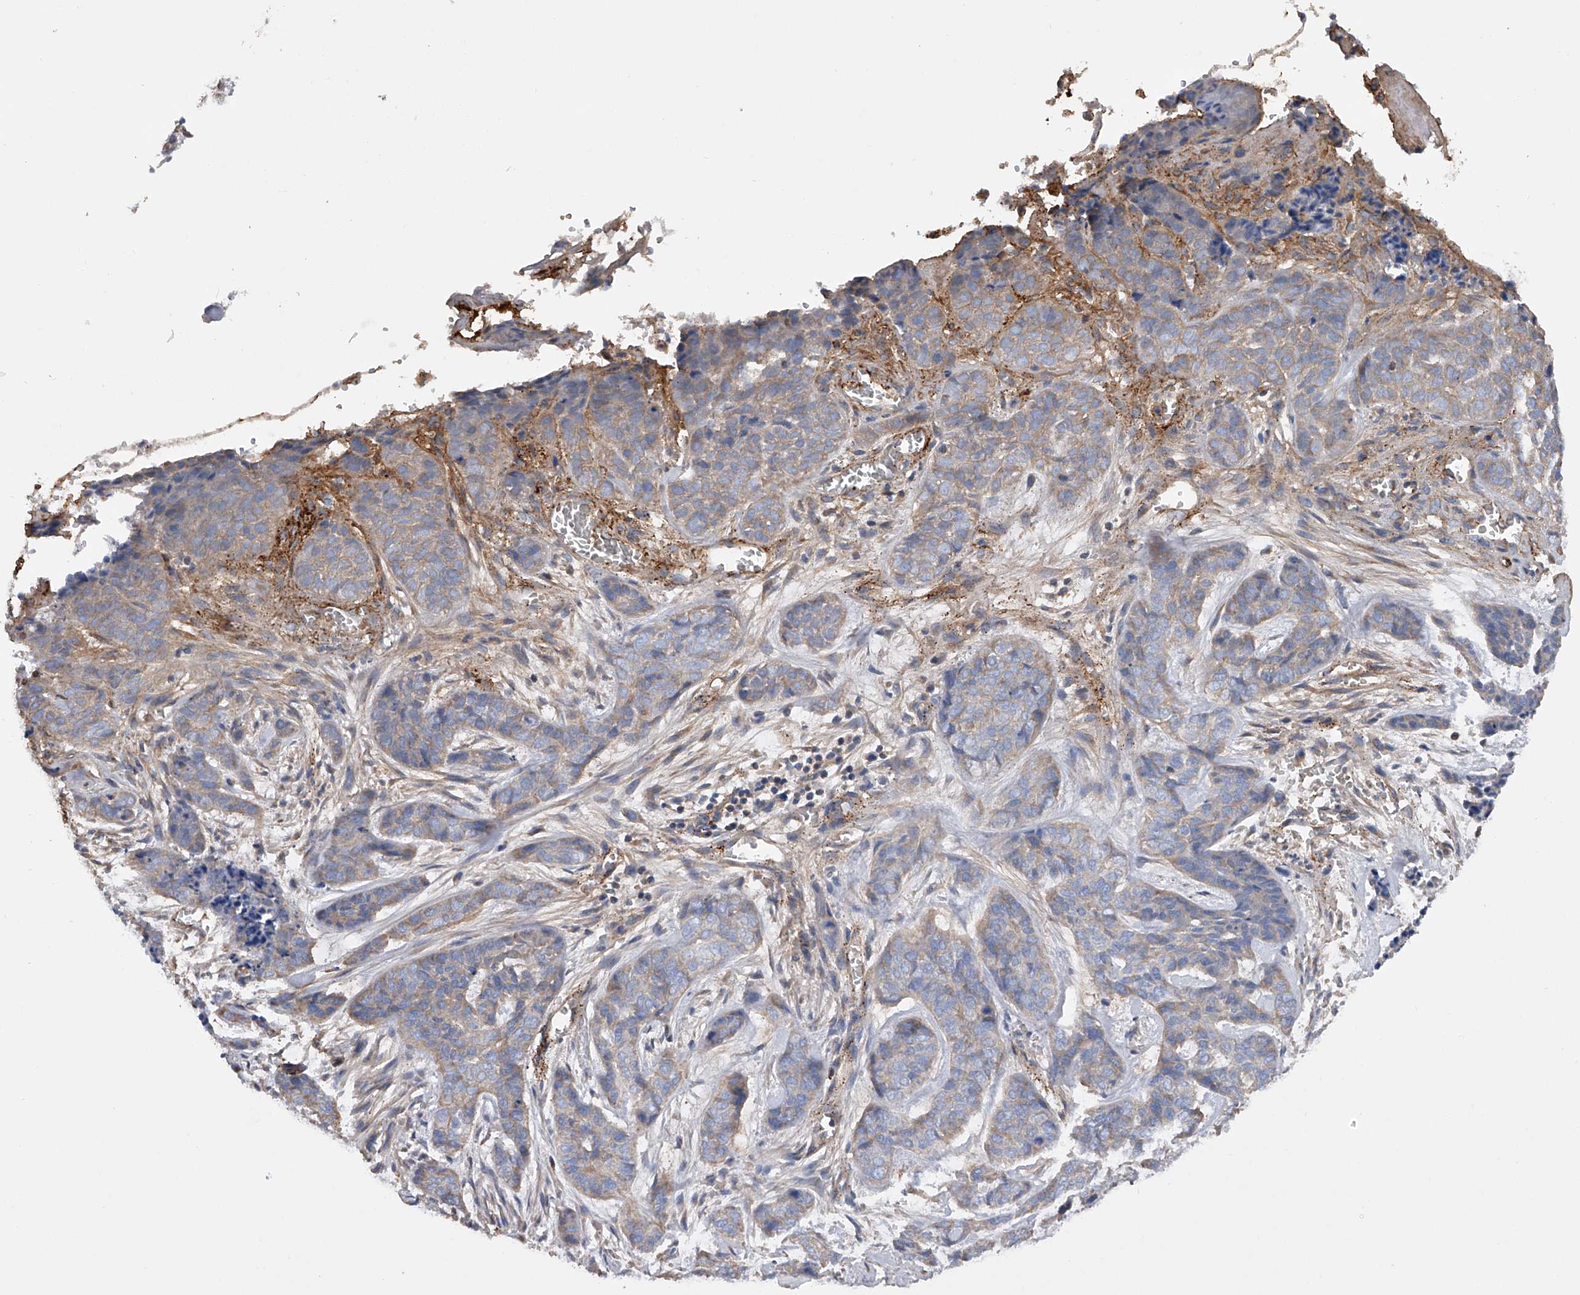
{"staining": {"intensity": "weak", "quantity": "25%-75%", "location": "cytoplasmic/membranous"}, "tissue": "skin cancer", "cell_type": "Tumor cells", "image_type": "cancer", "snomed": [{"axis": "morphology", "description": "Basal cell carcinoma"}, {"axis": "topography", "description": "Skin"}], "caption": "The photomicrograph displays staining of skin cancer, revealing weak cytoplasmic/membranous protein staining (brown color) within tumor cells.", "gene": "RWDD2A", "patient": {"sex": "female", "age": 64}}